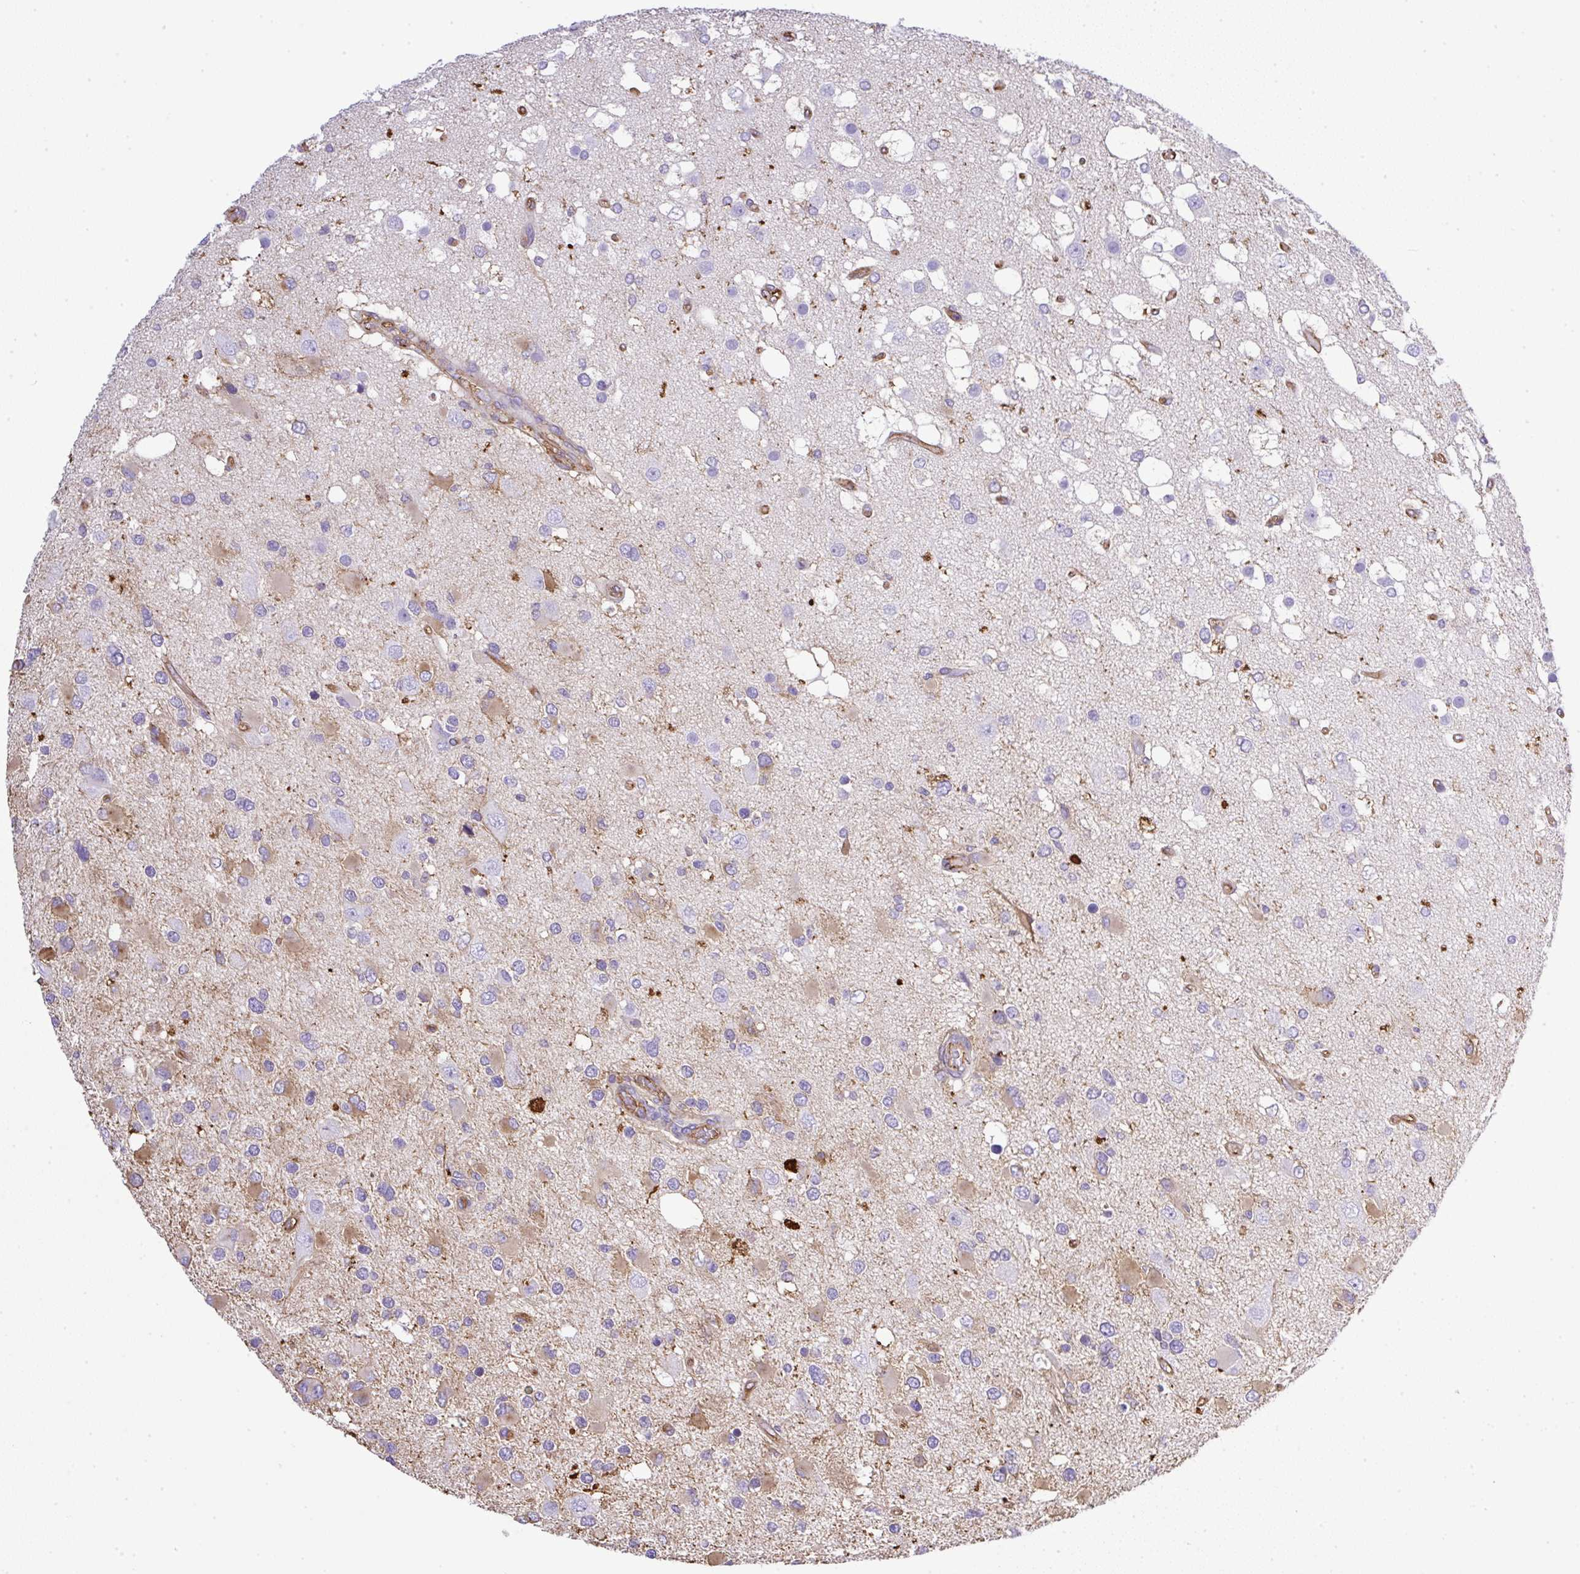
{"staining": {"intensity": "moderate", "quantity": "<25%", "location": "cytoplasmic/membranous"}, "tissue": "glioma", "cell_type": "Tumor cells", "image_type": "cancer", "snomed": [{"axis": "morphology", "description": "Glioma, malignant, High grade"}, {"axis": "topography", "description": "Brain"}], "caption": "The image shows a brown stain indicating the presence of a protein in the cytoplasmic/membranous of tumor cells in malignant glioma (high-grade). The staining was performed using DAB, with brown indicating positive protein expression. Nuclei are stained blue with hematoxylin.", "gene": "MAGEB5", "patient": {"sex": "male", "age": 53}}